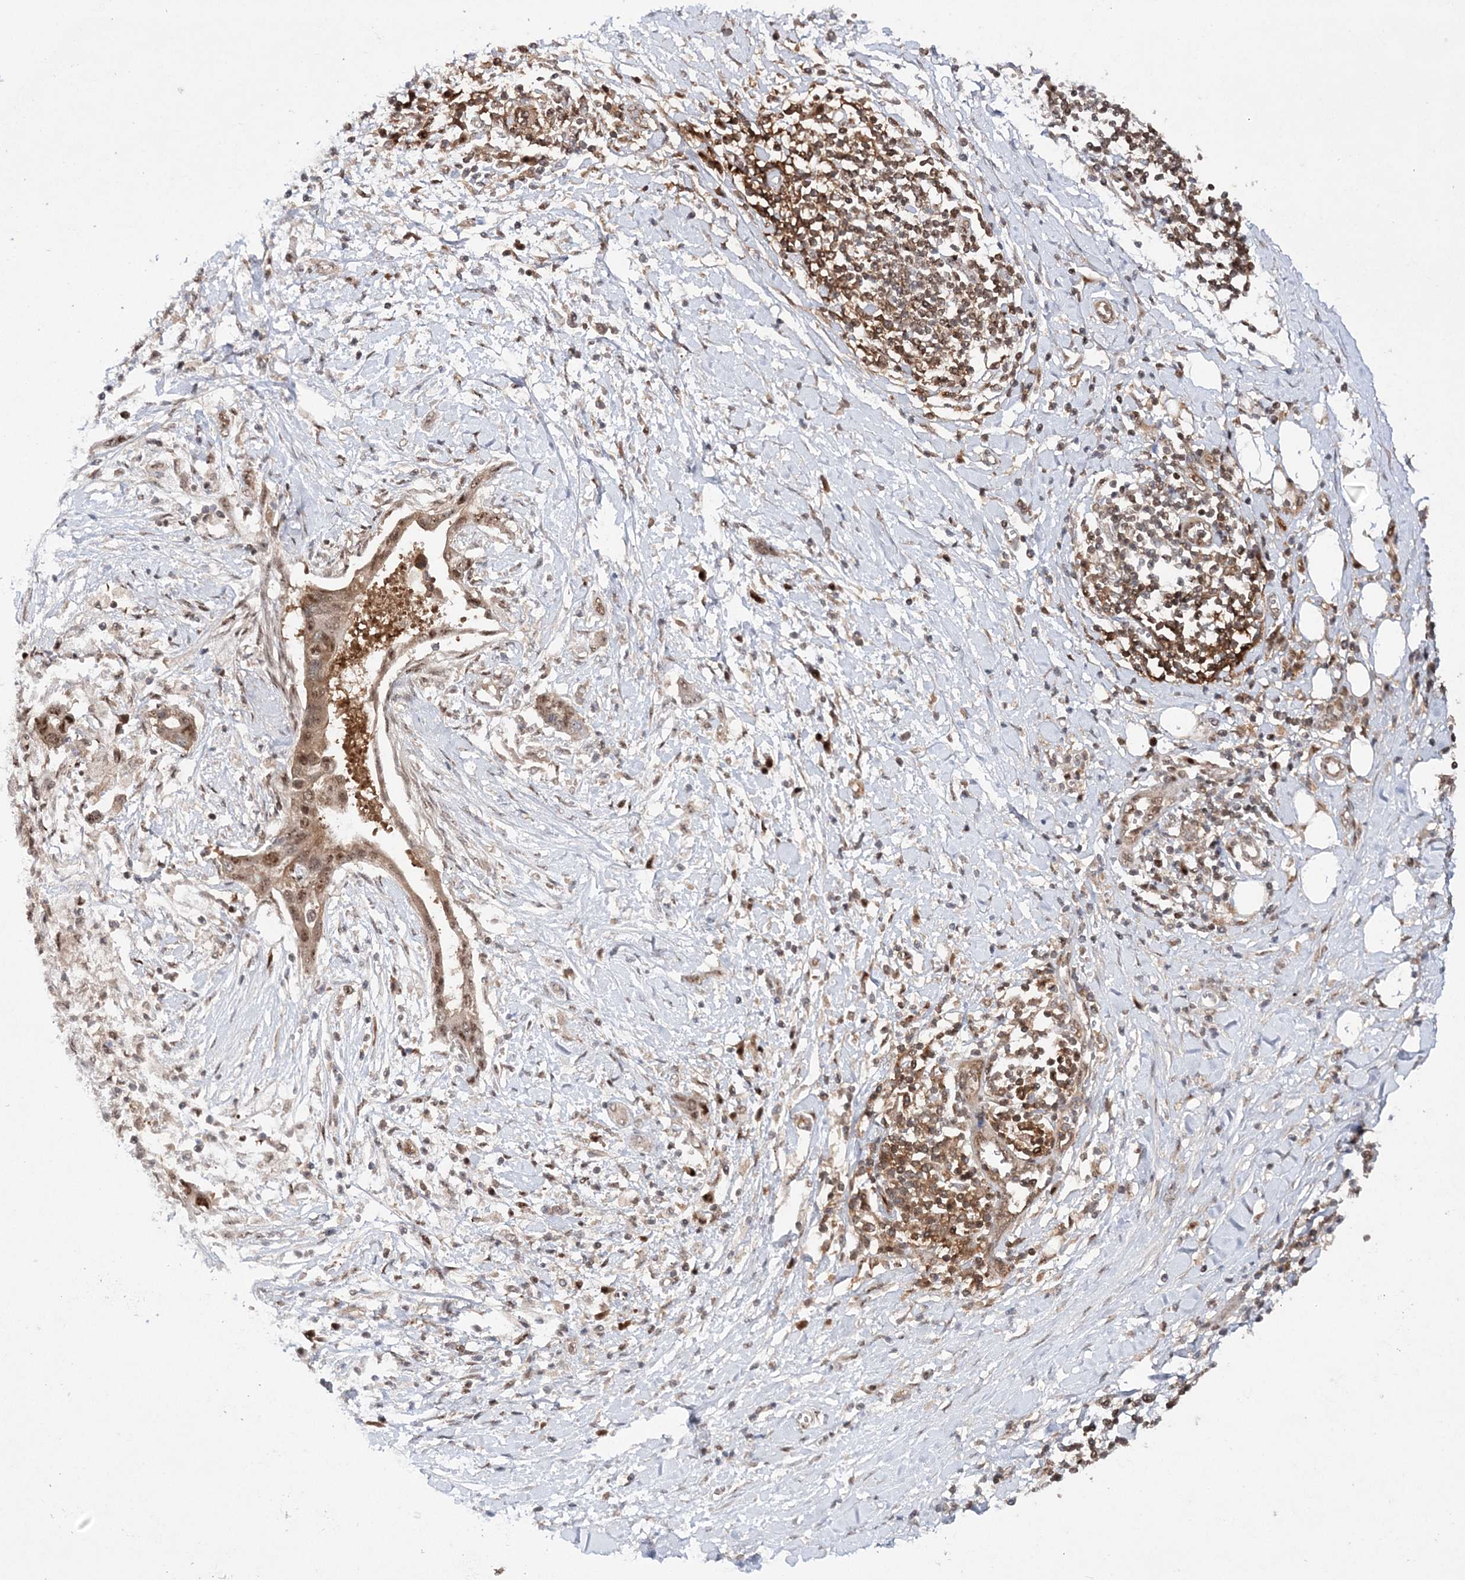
{"staining": {"intensity": "weak", "quantity": "25%-75%", "location": "cytoplasmic/membranous,nuclear"}, "tissue": "pancreatic cancer", "cell_type": "Tumor cells", "image_type": "cancer", "snomed": [{"axis": "morphology", "description": "Normal tissue, NOS"}, {"axis": "morphology", "description": "Adenocarcinoma, NOS"}, {"axis": "topography", "description": "Pancreas"}, {"axis": "topography", "description": "Peripheral nerve tissue"}], "caption": "Tumor cells show low levels of weak cytoplasmic/membranous and nuclear expression in about 25%-75% of cells in pancreatic adenocarcinoma. (Stains: DAB (3,3'-diaminobenzidine) in brown, nuclei in blue, Microscopy: brightfield microscopy at high magnification).", "gene": "NIF3L1", "patient": {"sex": "male", "age": 59}}